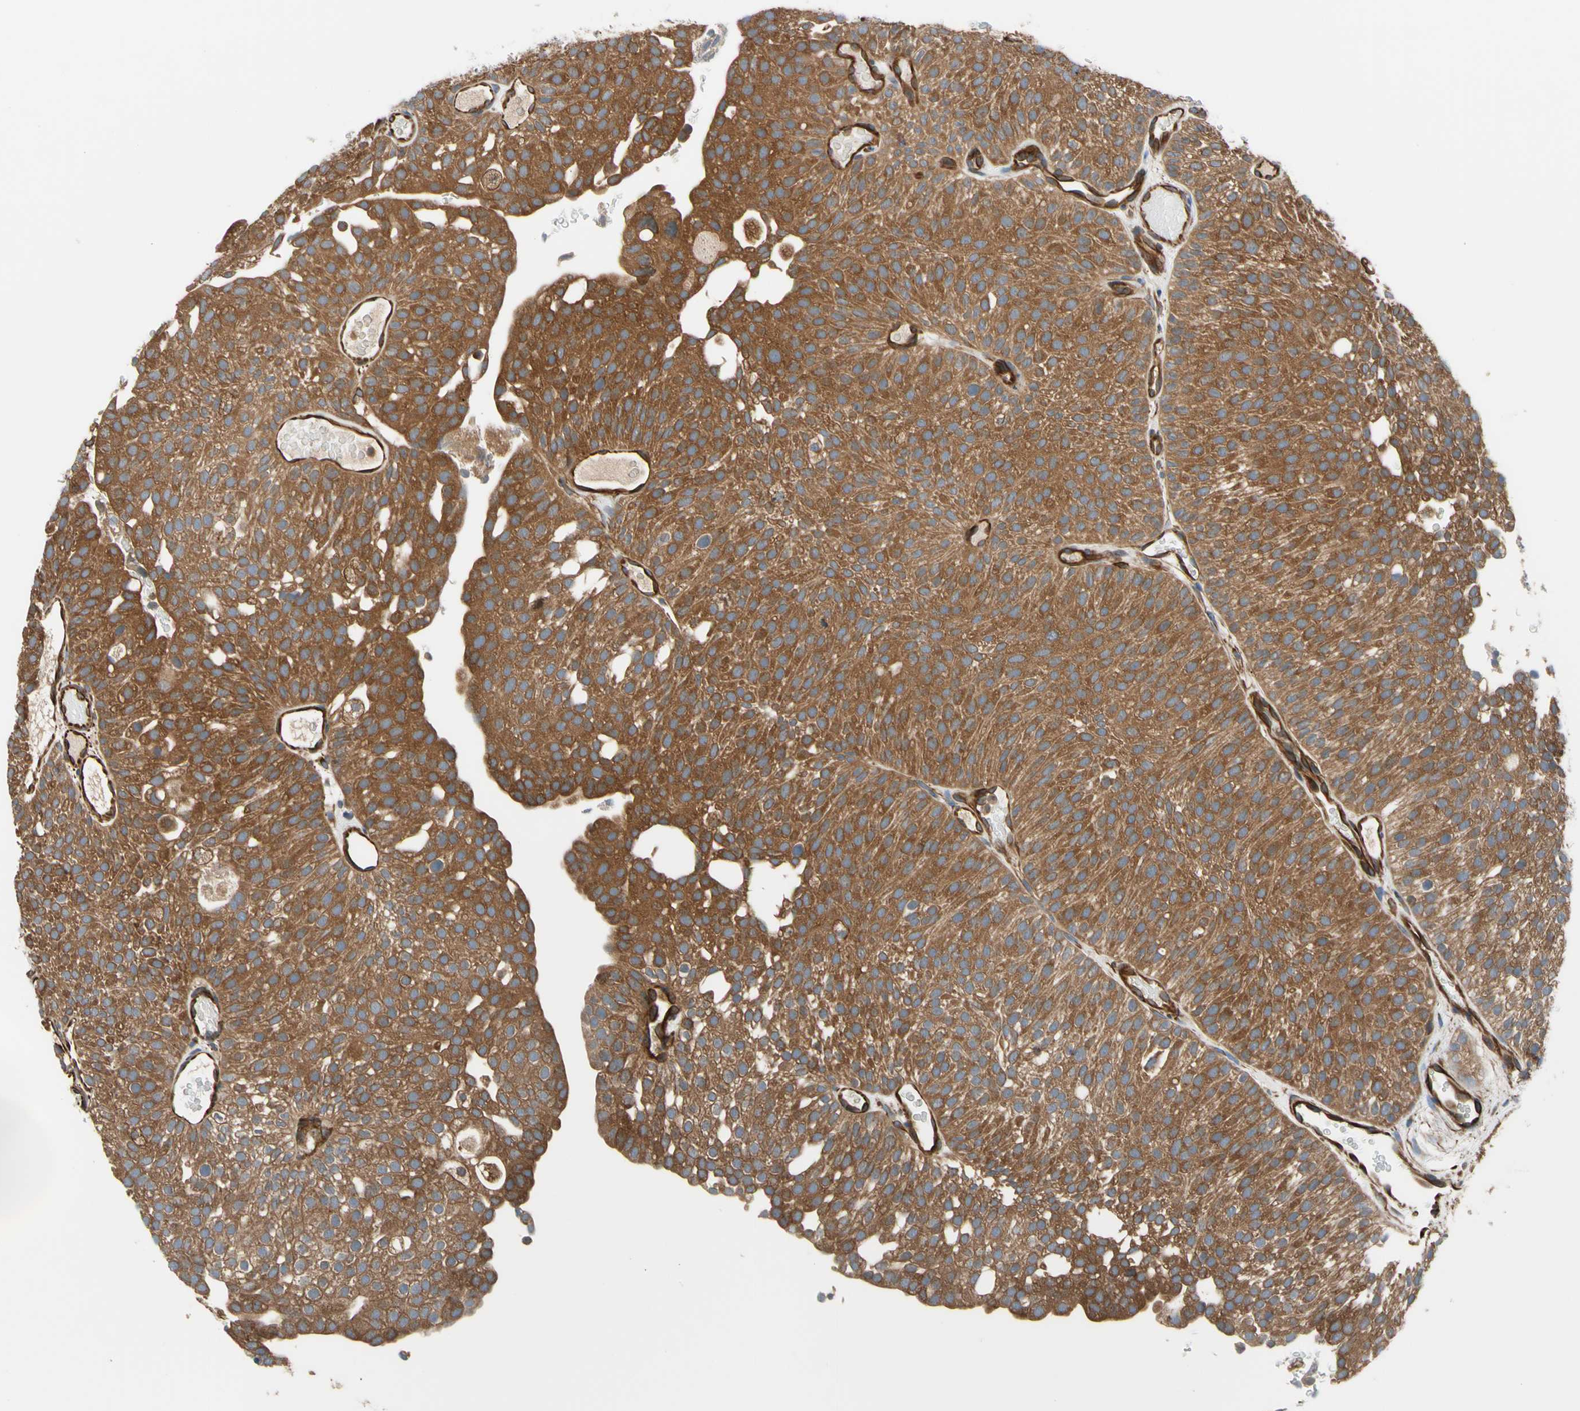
{"staining": {"intensity": "moderate", "quantity": ">75%", "location": "cytoplasmic/membranous"}, "tissue": "urothelial cancer", "cell_type": "Tumor cells", "image_type": "cancer", "snomed": [{"axis": "morphology", "description": "Urothelial carcinoma, Low grade"}, {"axis": "topography", "description": "Urinary bladder"}], "caption": "The micrograph demonstrates a brown stain indicating the presence of a protein in the cytoplasmic/membranous of tumor cells in urothelial carcinoma (low-grade). (DAB (3,3'-diaminobenzidine) = brown stain, brightfield microscopy at high magnification).", "gene": "TRAF2", "patient": {"sex": "male", "age": 78}}